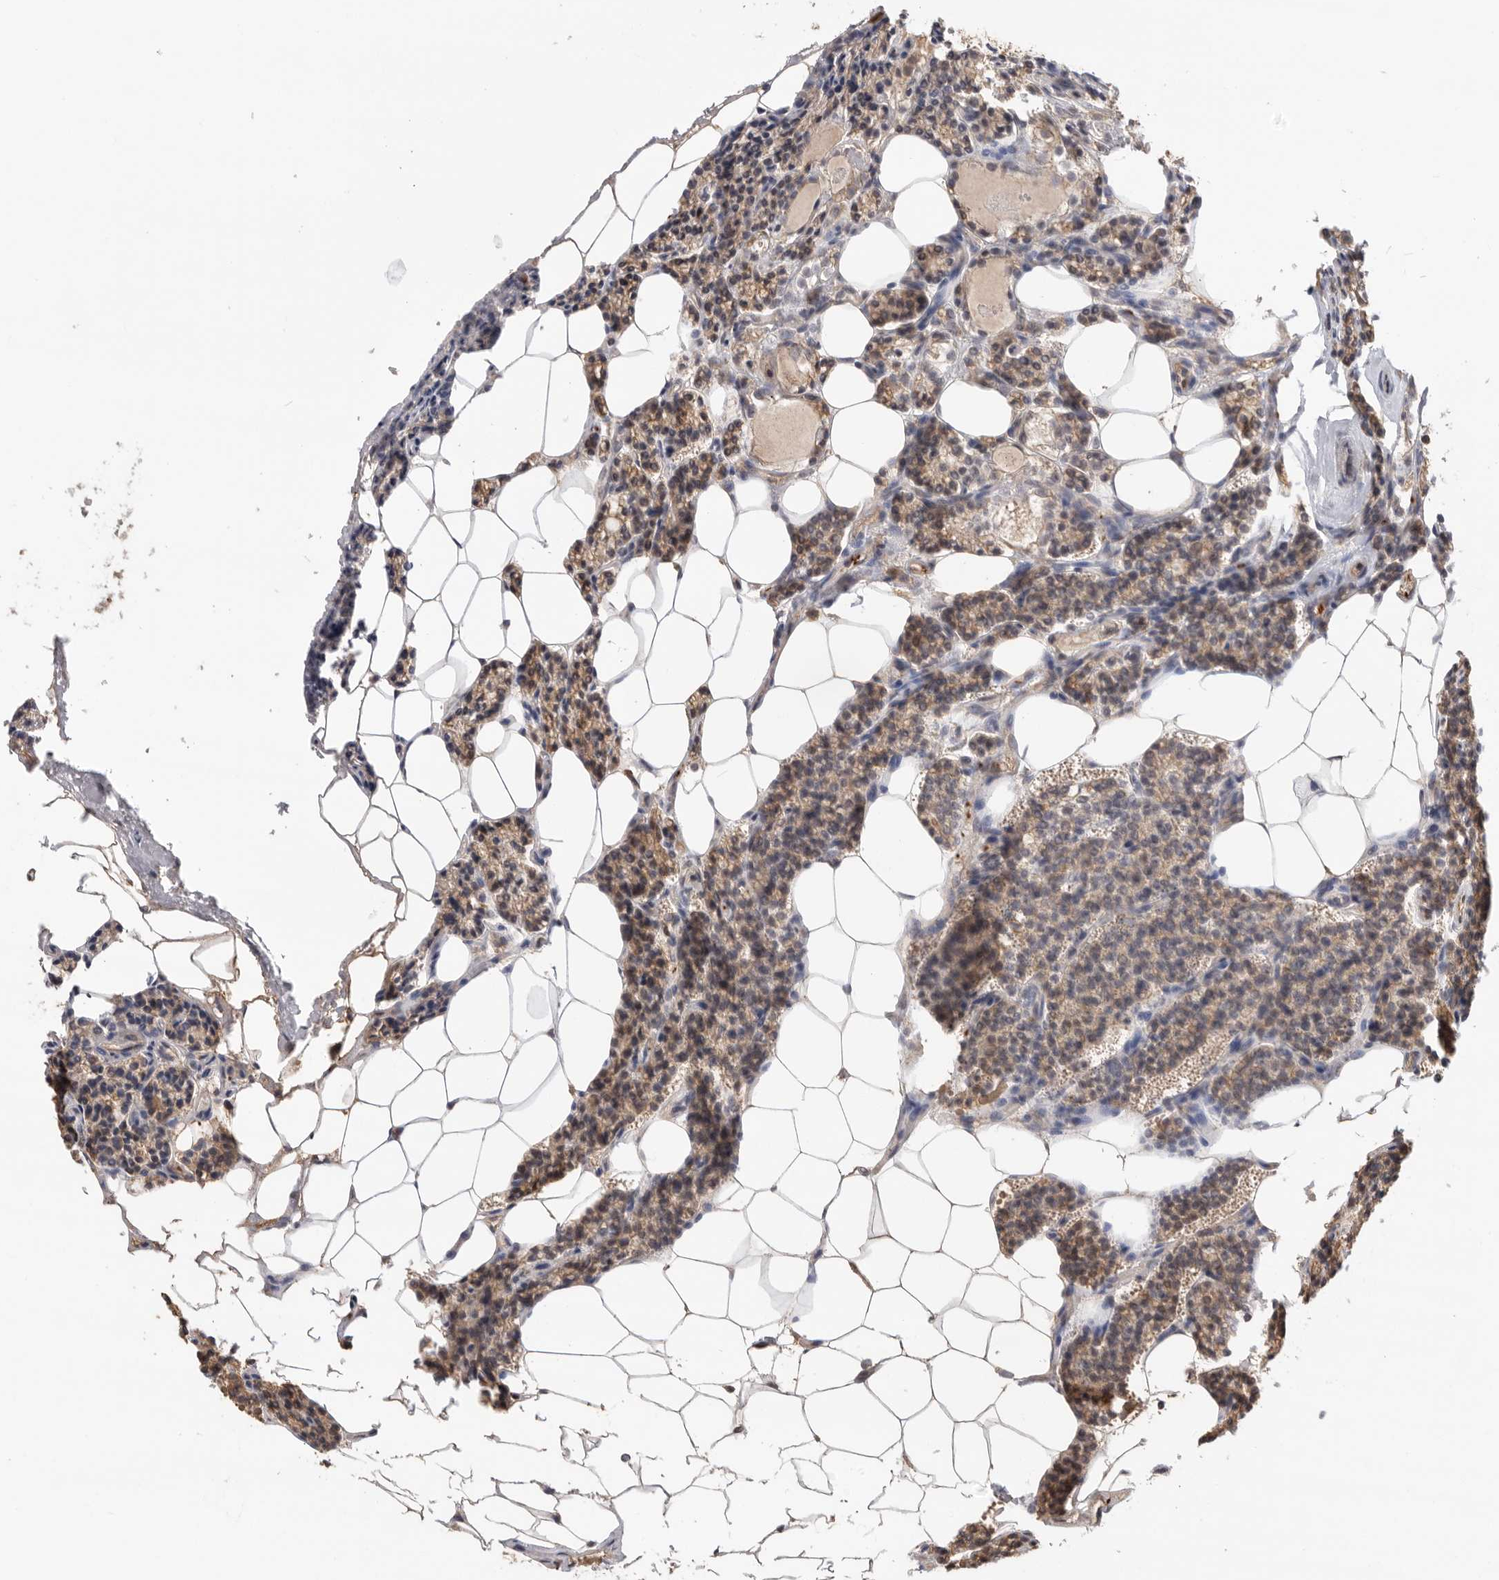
{"staining": {"intensity": "weak", "quantity": ">75%", "location": "cytoplasmic/membranous"}, "tissue": "parathyroid gland", "cell_type": "Glandular cells", "image_type": "normal", "snomed": [{"axis": "morphology", "description": "Normal tissue, NOS"}, {"axis": "topography", "description": "Parathyroid gland"}], "caption": "There is low levels of weak cytoplasmic/membranous staining in glandular cells of unremarkable parathyroid gland, as demonstrated by immunohistochemical staining (brown color).", "gene": "CDC42BPB", "patient": {"sex": "male", "age": 83}}